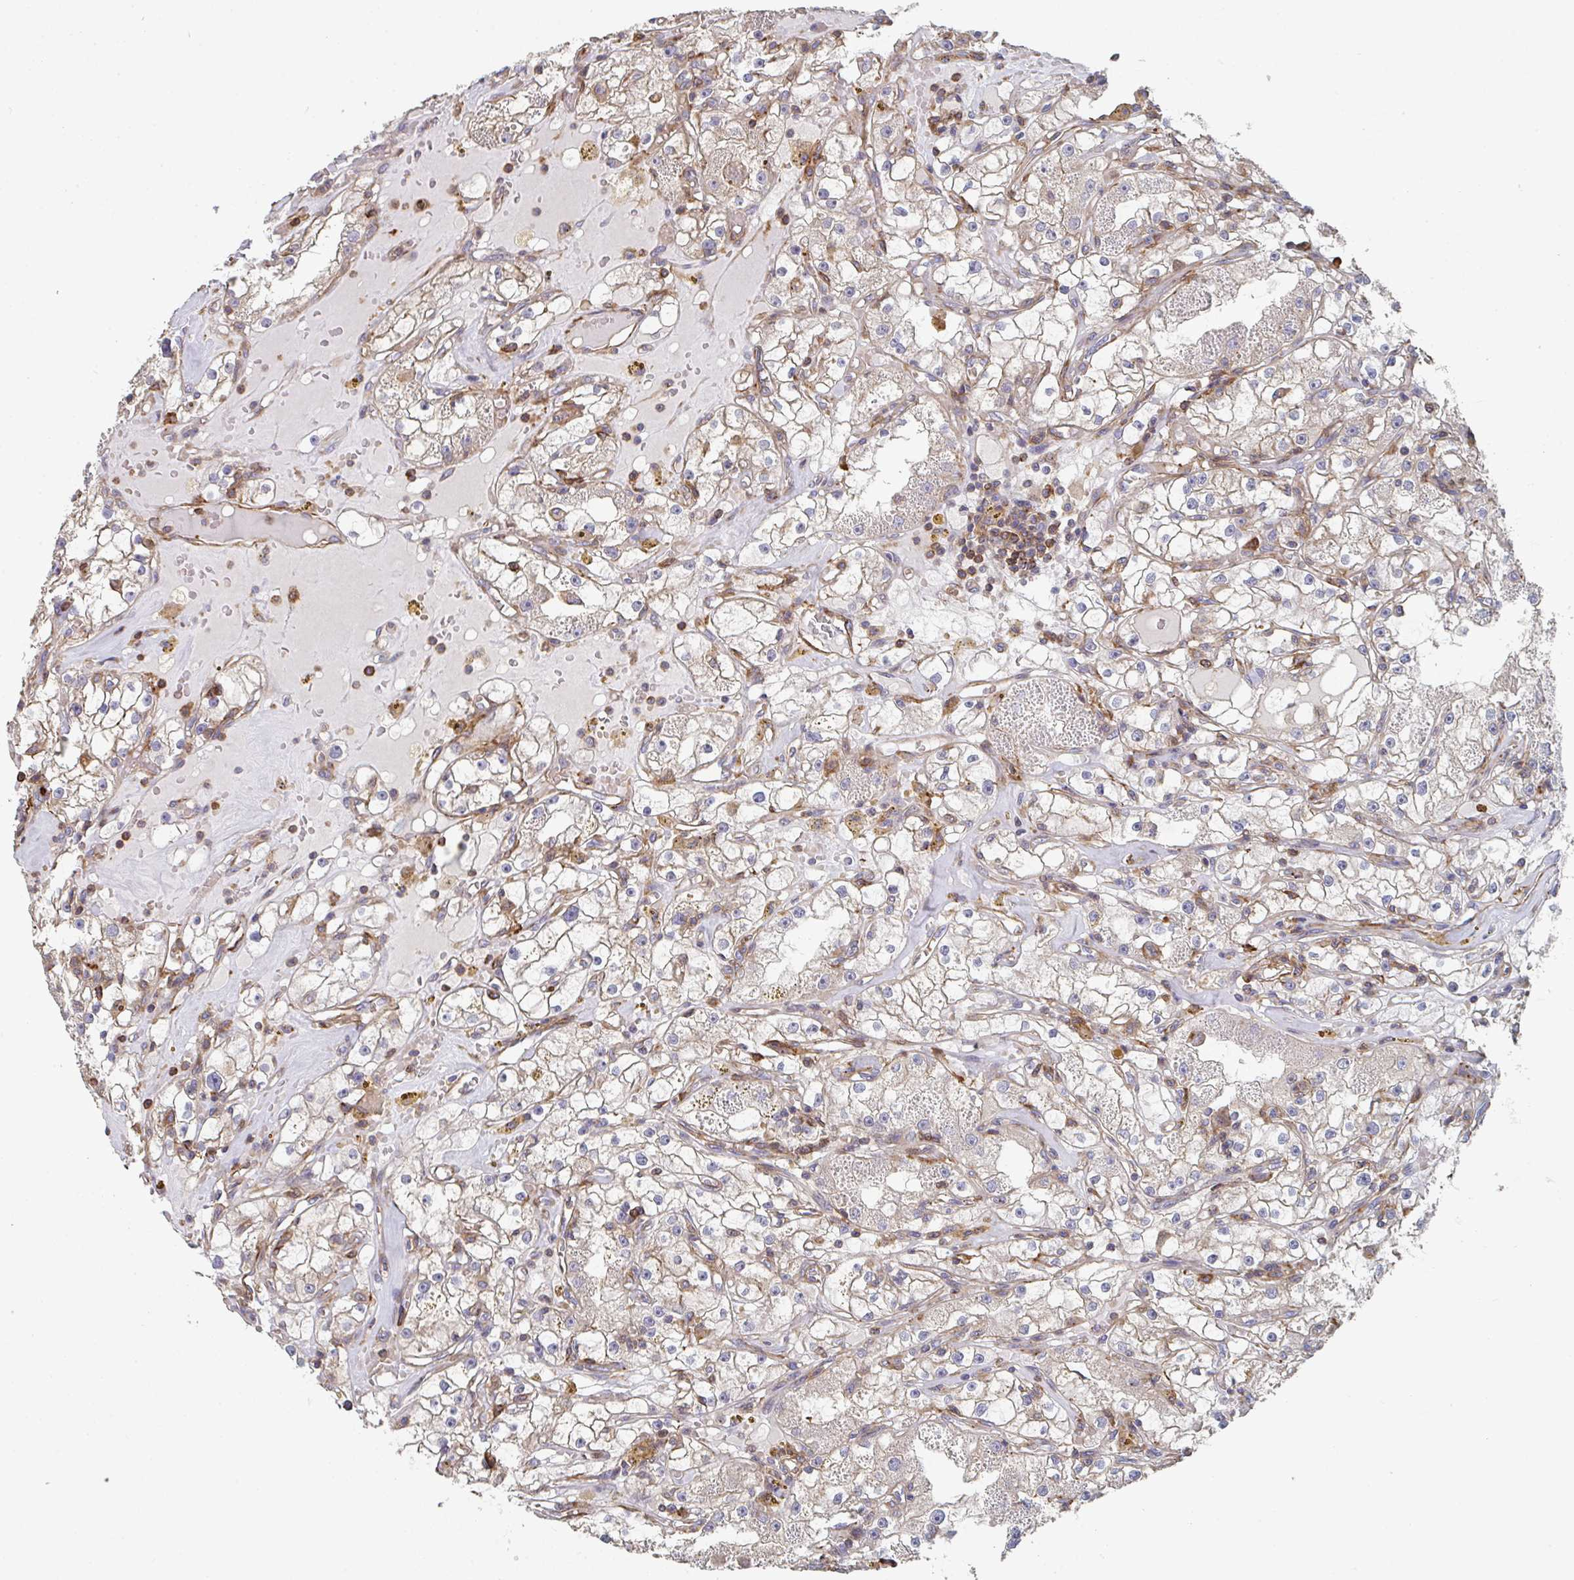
{"staining": {"intensity": "weak", "quantity": "25%-75%", "location": "cytoplasmic/membranous"}, "tissue": "renal cancer", "cell_type": "Tumor cells", "image_type": "cancer", "snomed": [{"axis": "morphology", "description": "Adenocarcinoma, NOS"}, {"axis": "topography", "description": "Kidney"}], "caption": "Immunohistochemical staining of renal cancer (adenocarcinoma) displays low levels of weak cytoplasmic/membranous protein positivity in about 25%-75% of tumor cells. (brown staining indicates protein expression, while blue staining denotes nuclei).", "gene": "FZD2", "patient": {"sex": "male", "age": 56}}